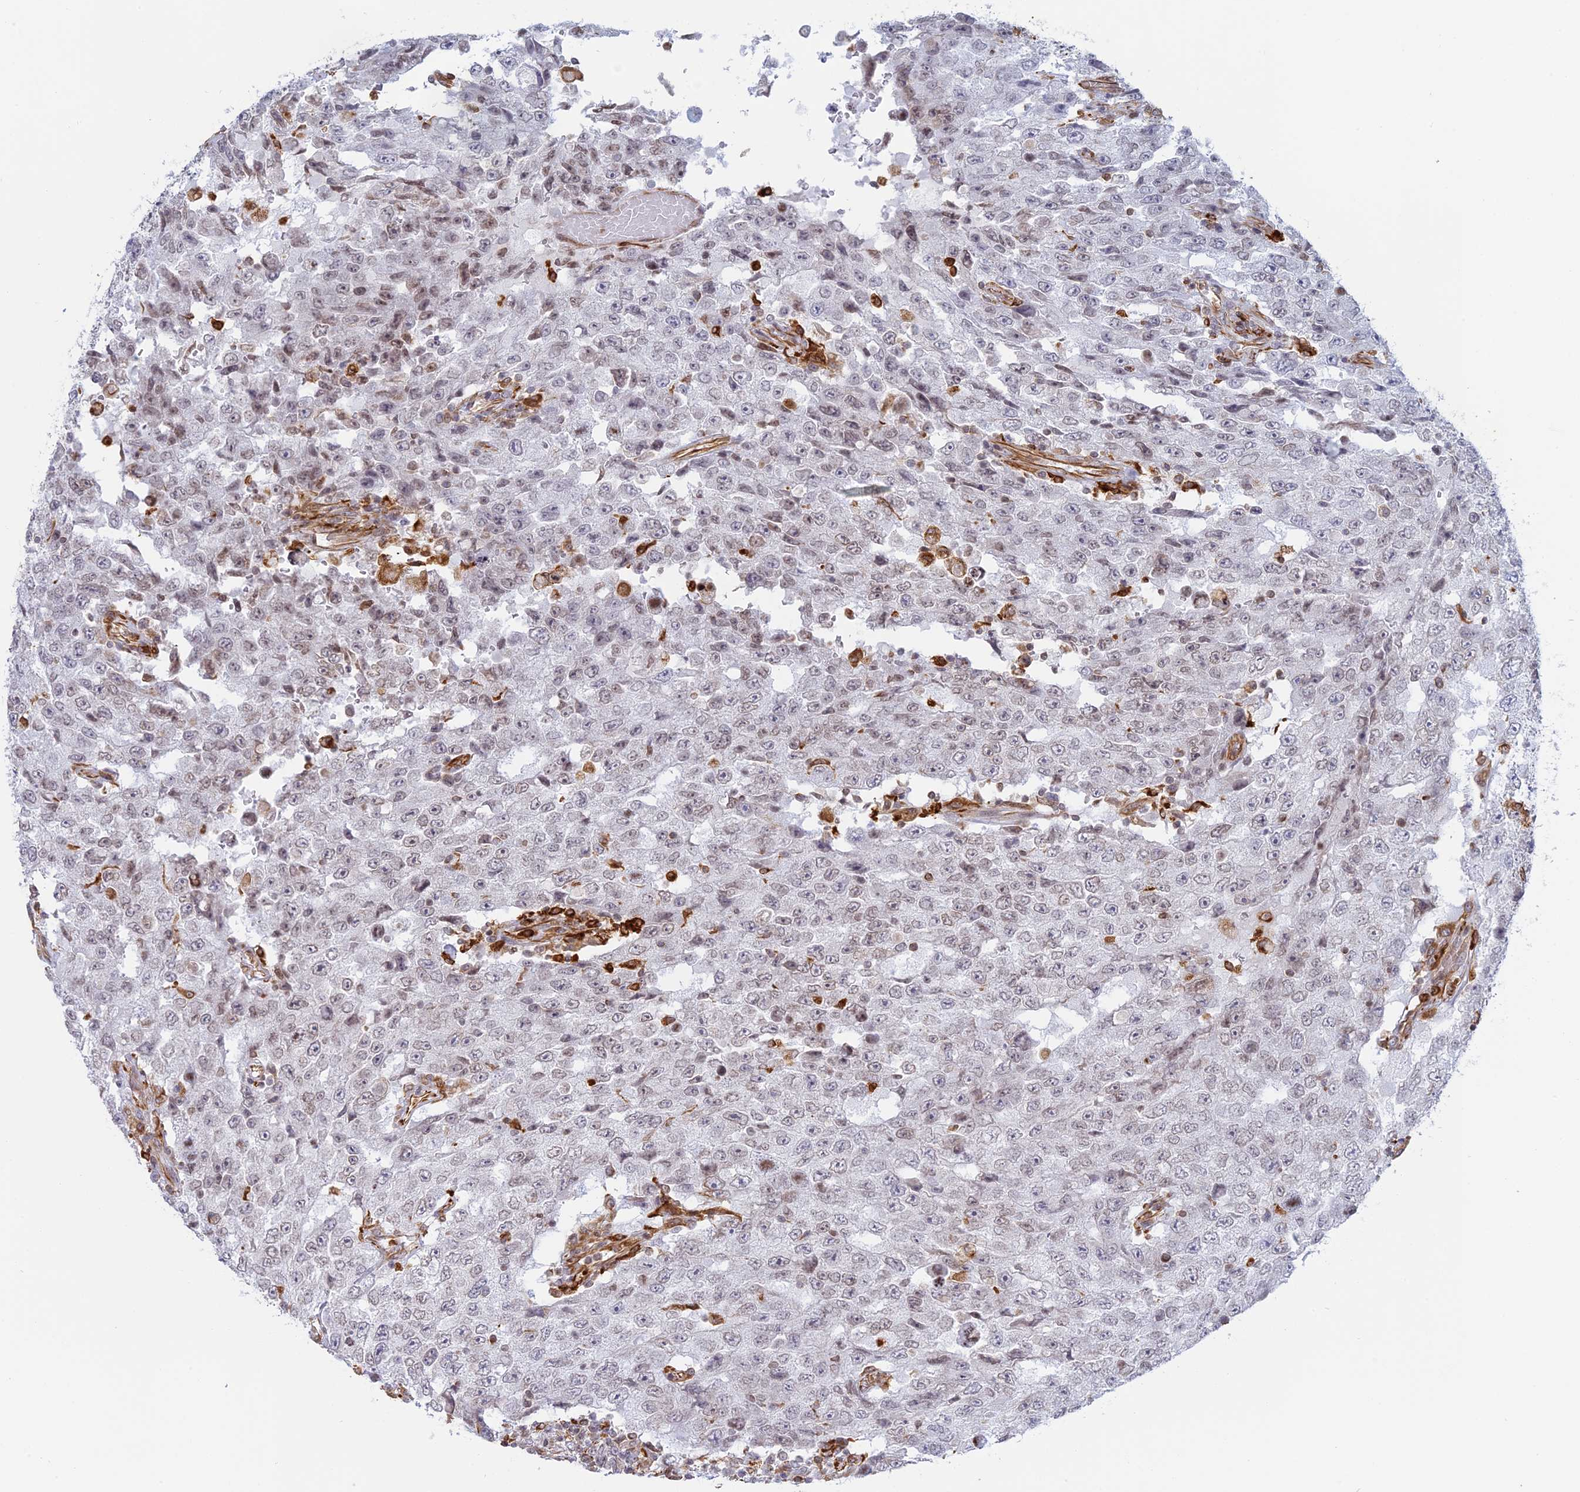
{"staining": {"intensity": "negative", "quantity": "none", "location": "none"}, "tissue": "testis cancer", "cell_type": "Tumor cells", "image_type": "cancer", "snomed": [{"axis": "morphology", "description": "Carcinoma, Embryonal, NOS"}, {"axis": "topography", "description": "Testis"}], "caption": "DAB immunohistochemical staining of embryonal carcinoma (testis) reveals no significant expression in tumor cells.", "gene": "APOBR", "patient": {"sex": "male", "age": 26}}